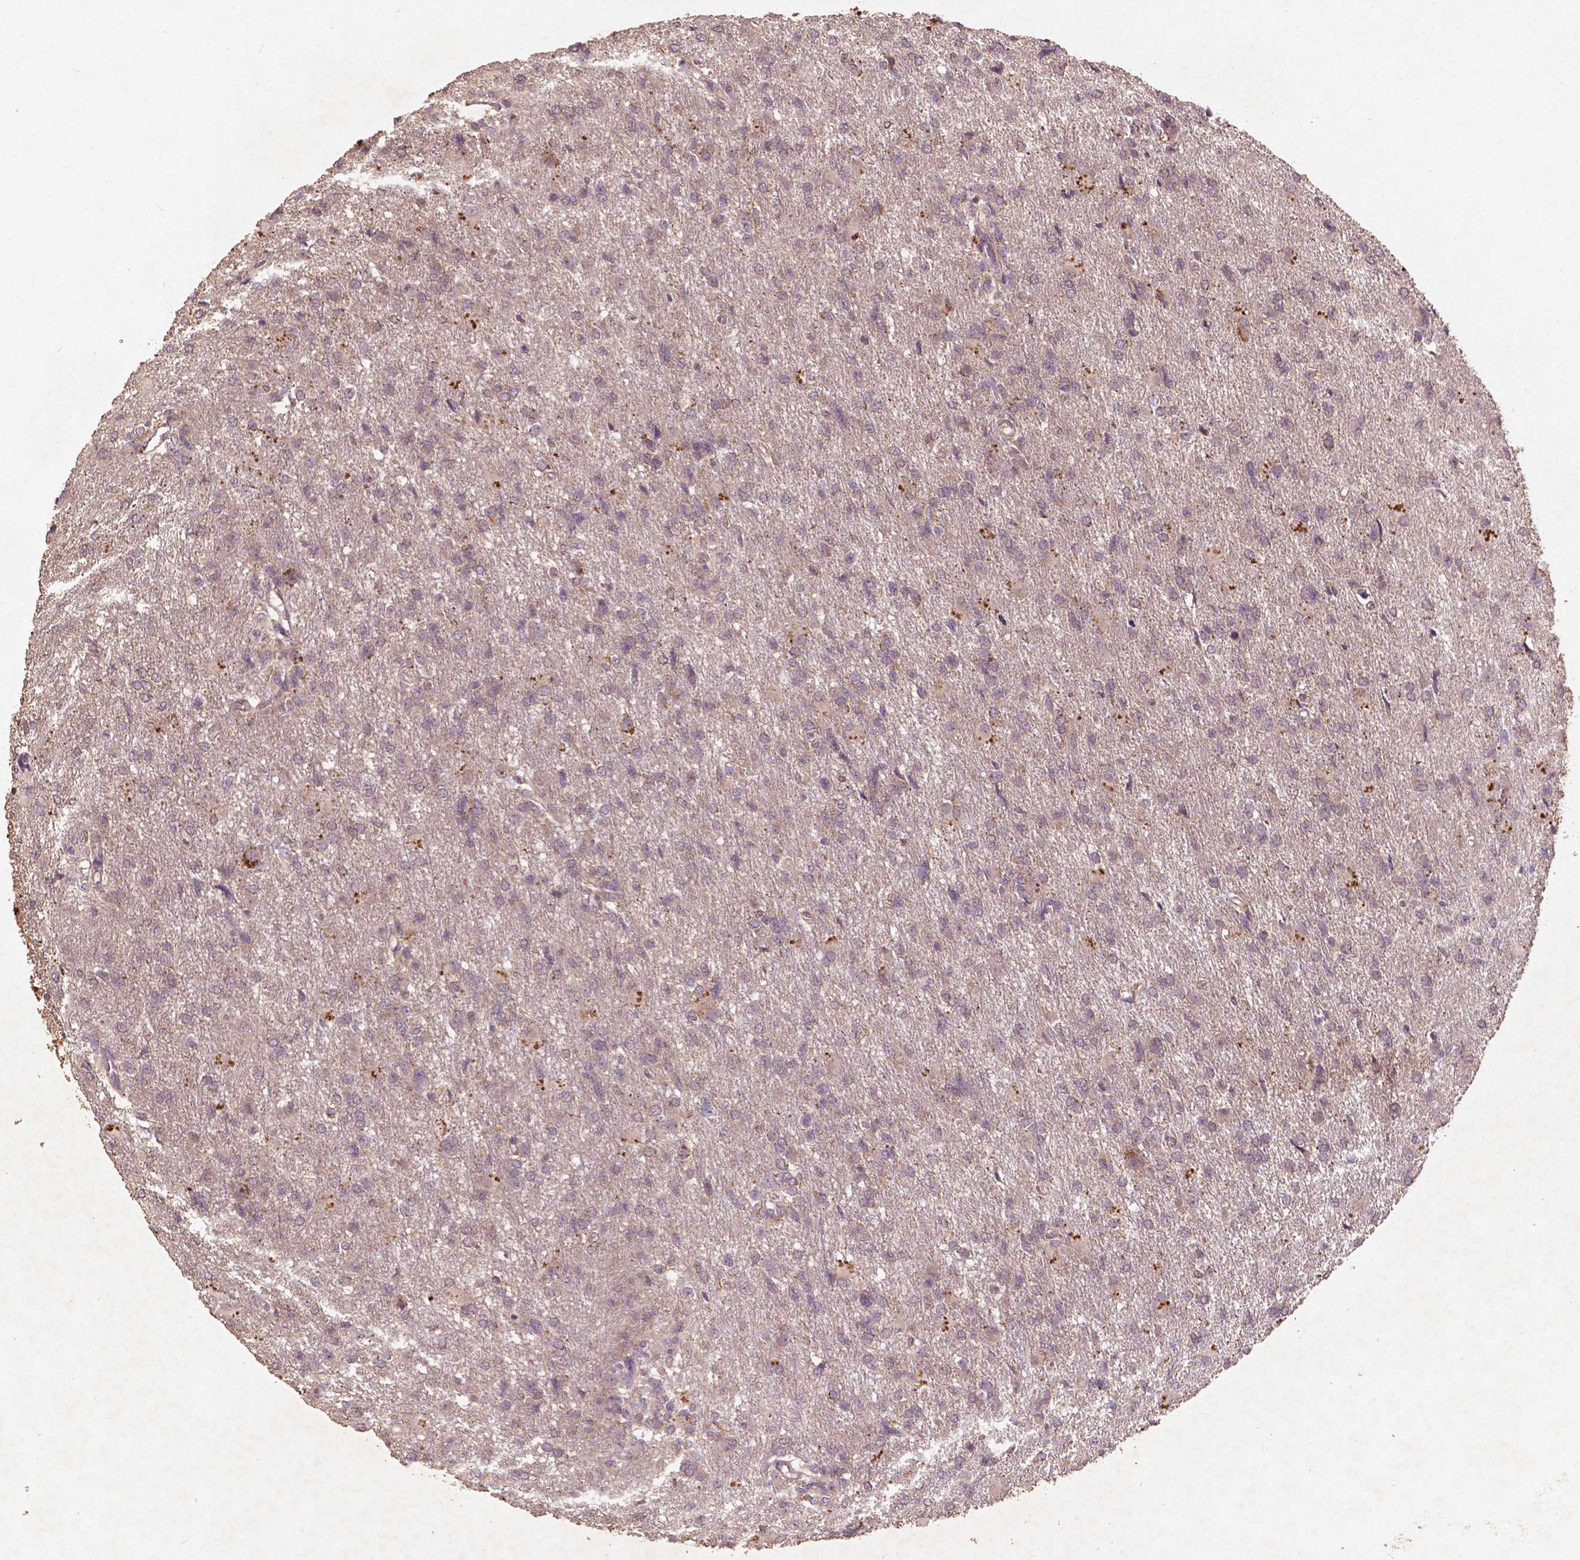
{"staining": {"intensity": "weak", "quantity": ">75%", "location": "cytoplasmic/membranous"}, "tissue": "glioma", "cell_type": "Tumor cells", "image_type": "cancer", "snomed": [{"axis": "morphology", "description": "Glioma, malignant, High grade"}, {"axis": "topography", "description": "Brain"}], "caption": "Protein positivity by immunohistochemistry reveals weak cytoplasmic/membranous expression in approximately >75% of tumor cells in malignant glioma (high-grade).", "gene": "ST6GALNAC5", "patient": {"sex": "male", "age": 68}}